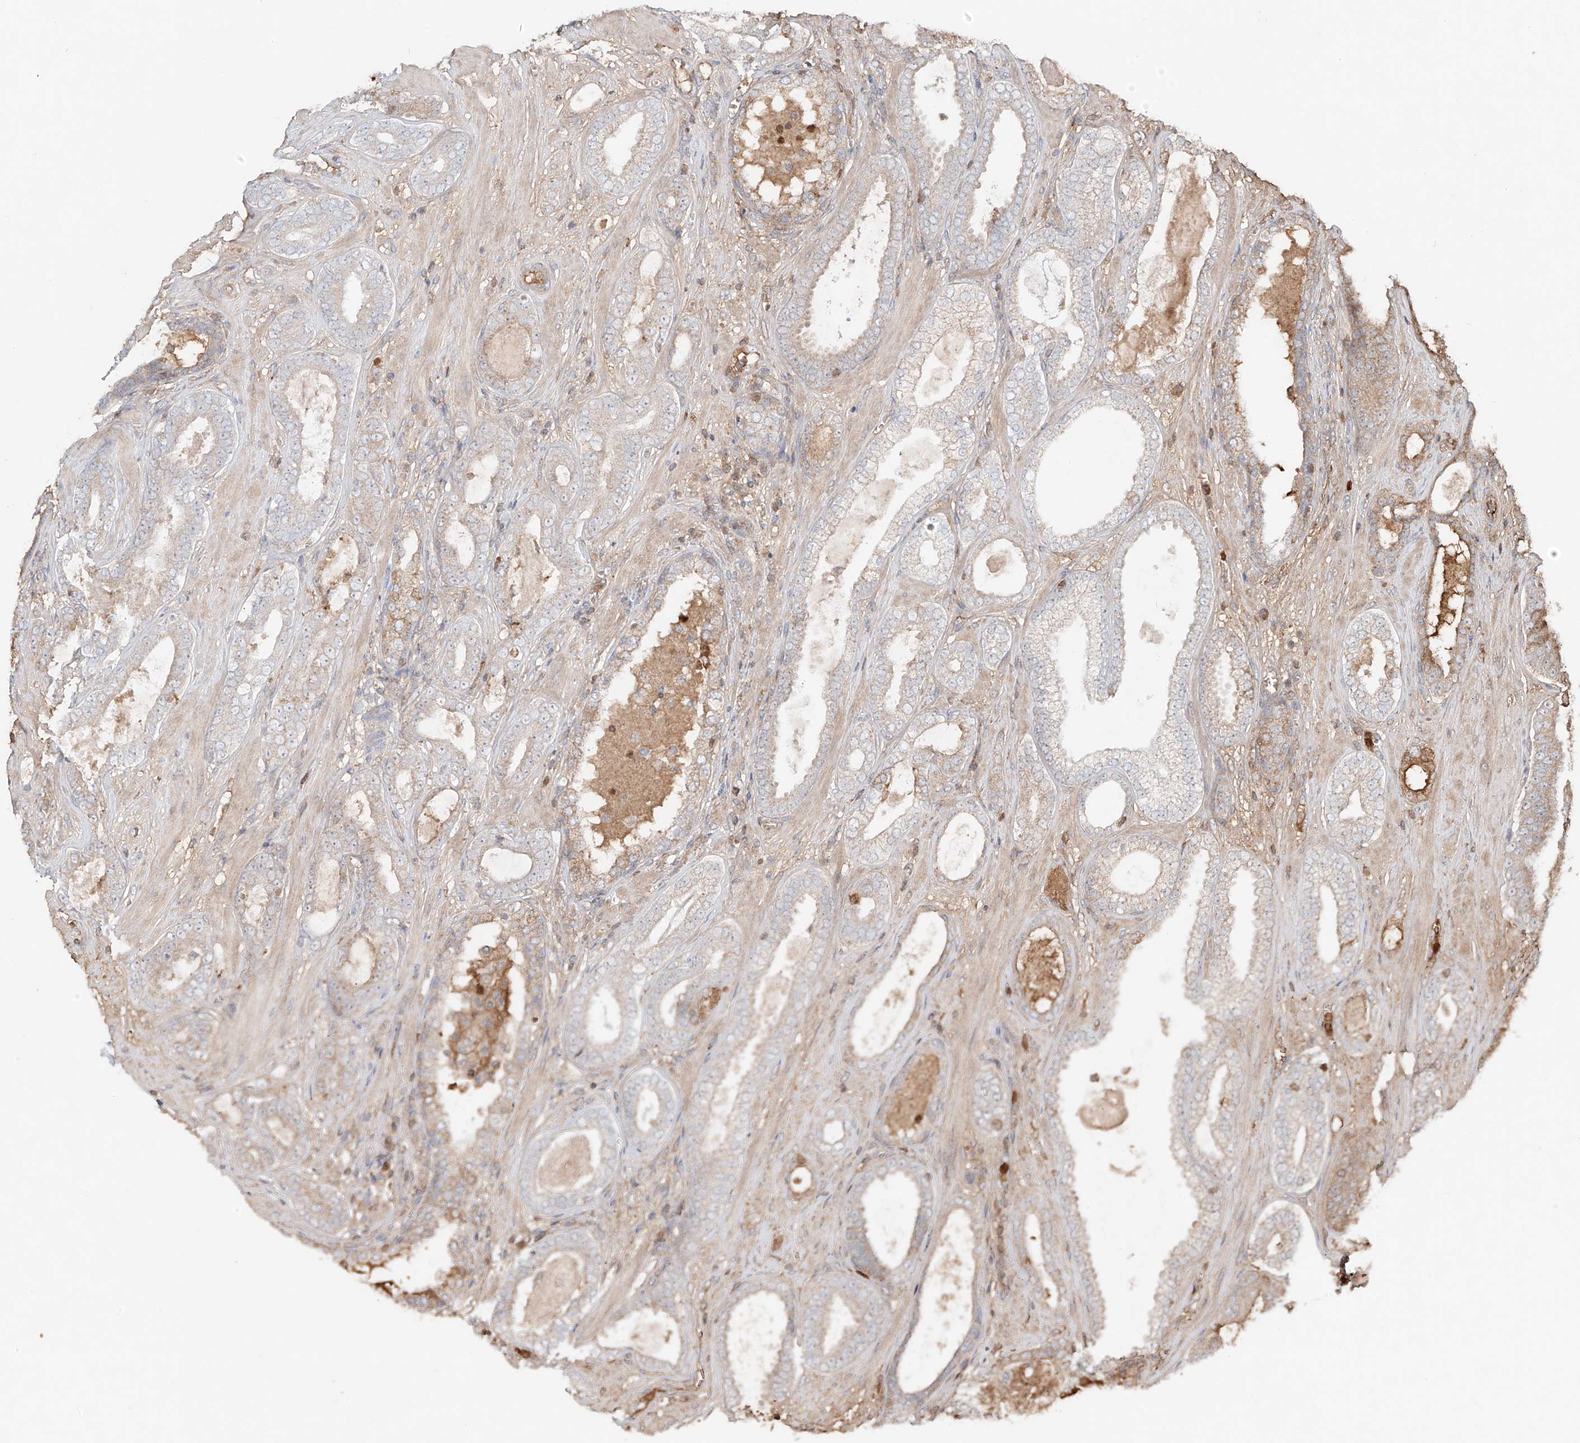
{"staining": {"intensity": "weak", "quantity": ">75%", "location": "cytoplasmic/membranous"}, "tissue": "prostate cancer", "cell_type": "Tumor cells", "image_type": "cancer", "snomed": [{"axis": "morphology", "description": "Adenocarcinoma, High grade"}, {"axis": "topography", "description": "Prostate"}], "caption": "Immunohistochemical staining of high-grade adenocarcinoma (prostate) exhibits low levels of weak cytoplasmic/membranous protein positivity in approximately >75% of tumor cells. Using DAB (brown) and hematoxylin (blue) stains, captured at high magnification using brightfield microscopy.", "gene": "ERO1A", "patient": {"sex": "male", "age": 60}}